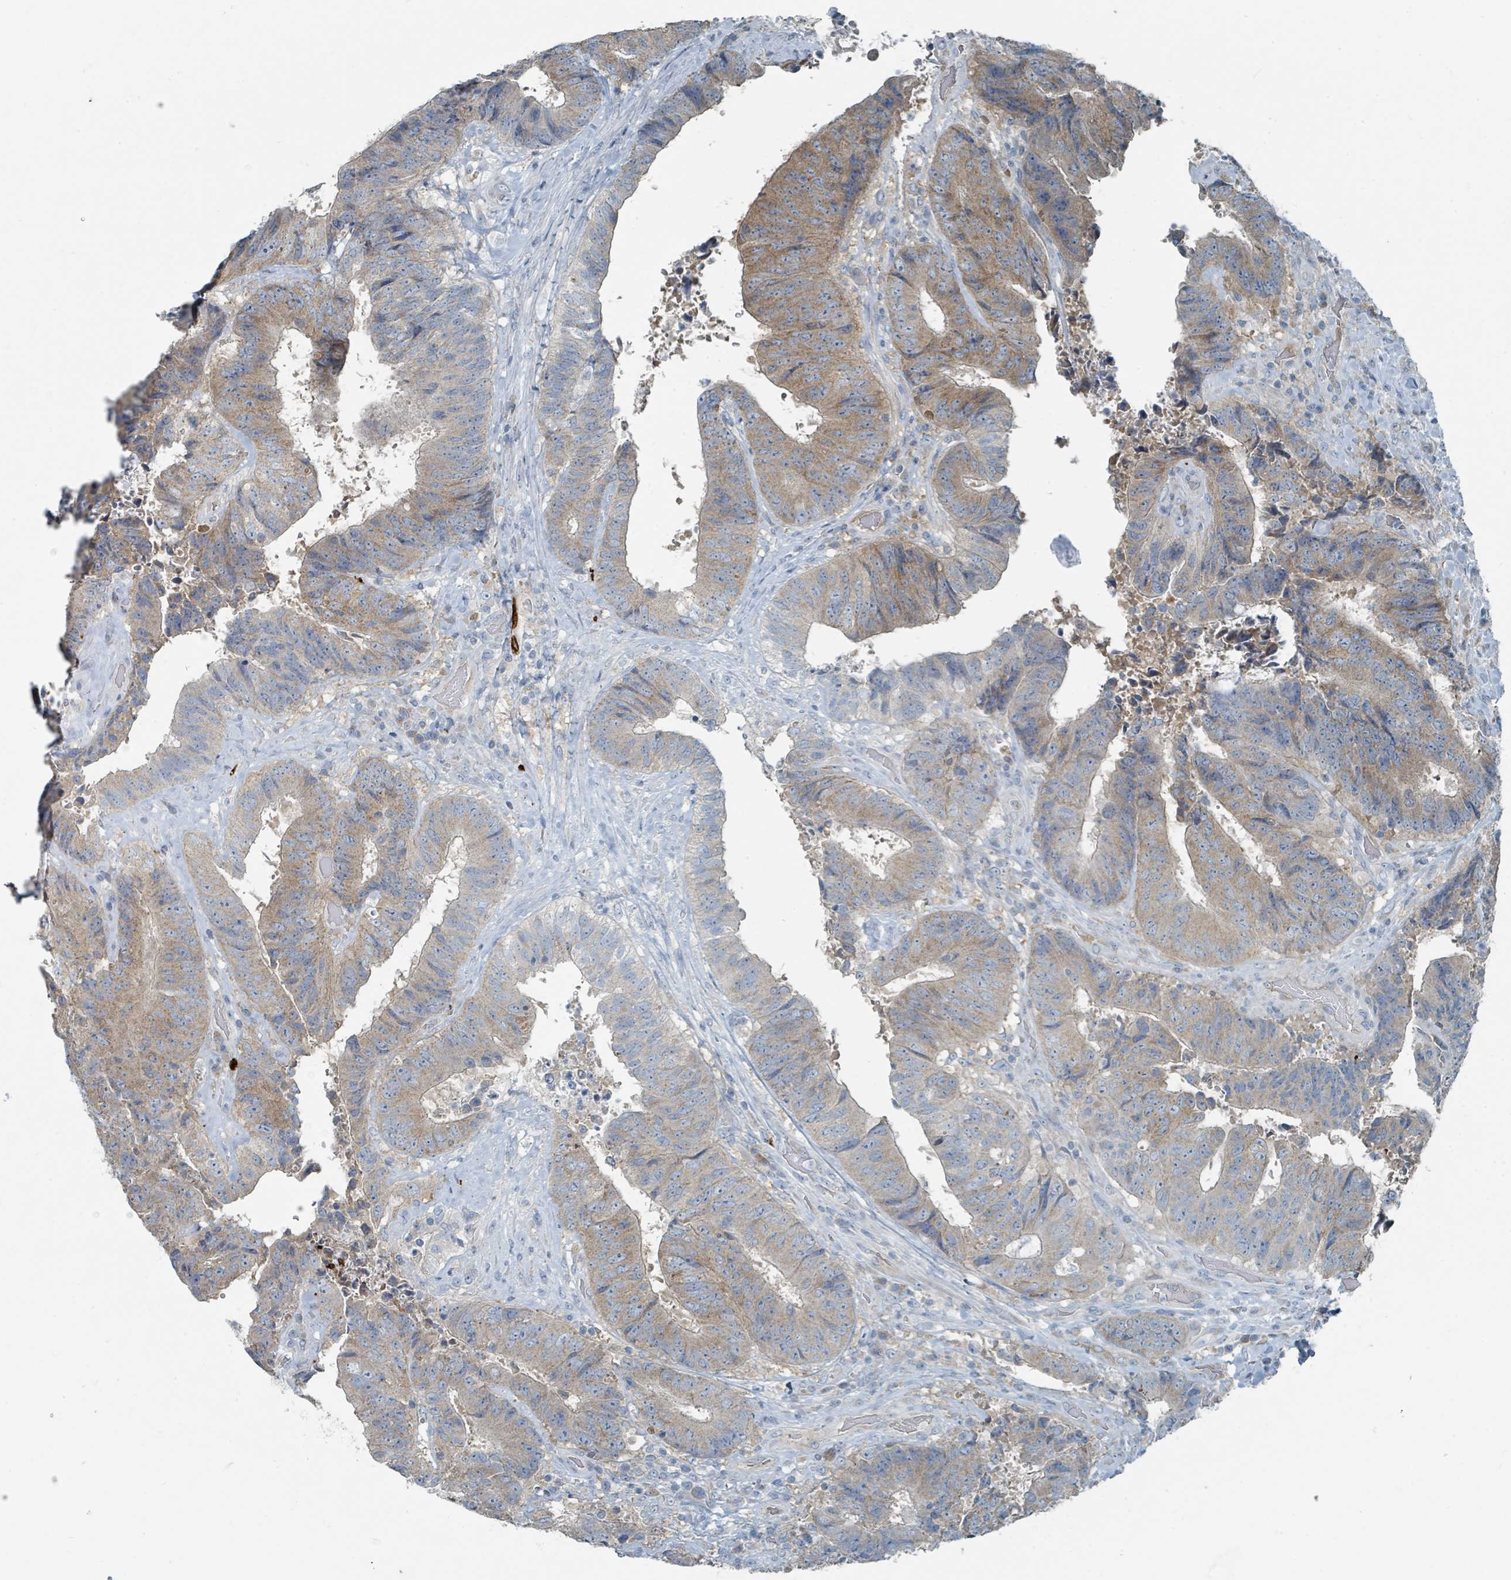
{"staining": {"intensity": "moderate", "quantity": ">75%", "location": "cytoplasmic/membranous"}, "tissue": "colorectal cancer", "cell_type": "Tumor cells", "image_type": "cancer", "snomed": [{"axis": "morphology", "description": "Adenocarcinoma, NOS"}, {"axis": "topography", "description": "Rectum"}], "caption": "IHC staining of adenocarcinoma (colorectal), which shows medium levels of moderate cytoplasmic/membranous positivity in about >75% of tumor cells indicating moderate cytoplasmic/membranous protein positivity. The staining was performed using DAB (3,3'-diaminobenzidine) (brown) for protein detection and nuclei were counterstained in hematoxylin (blue).", "gene": "RASA4", "patient": {"sex": "male", "age": 72}}